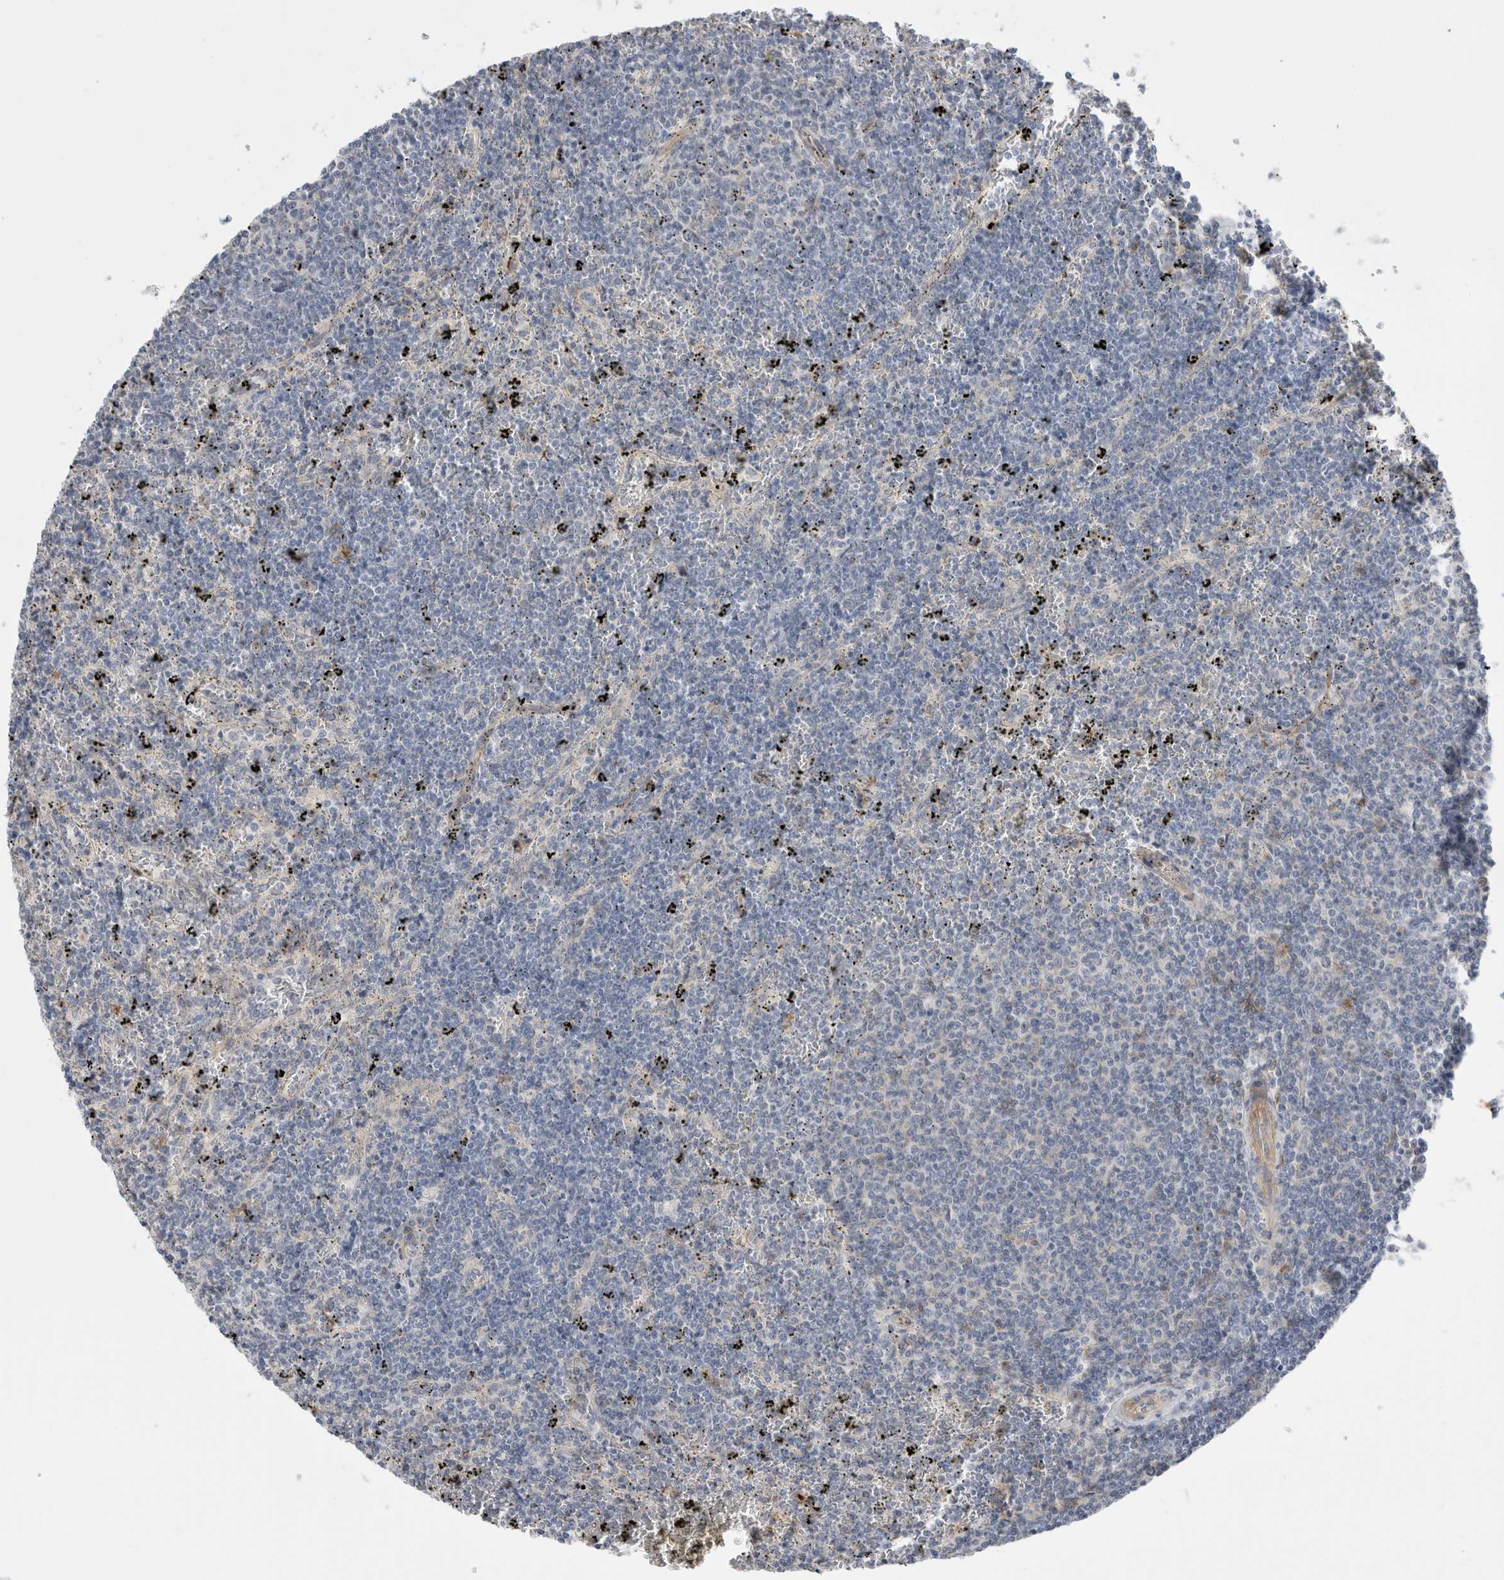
{"staining": {"intensity": "negative", "quantity": "none", "location": "none"}, "tissue": "lymphoma", "cell_type": "Tumor cells", "image_type": "cancer", "snomed": [{"axis": "morphology", "description": "Malignant lymphoma, non-Hodgkin's type, Low grade"}, {"axis": "topography", "description": "Spleen"}], "caption": "Malignant lymphoma, non-Hodgkin's type (low-grade) stained for a protein using immunohistochemistry (IHC) shows no positivity tumor cells.", "gene": "VANGL1", "patient": {"sex": "female", "age": 50}}